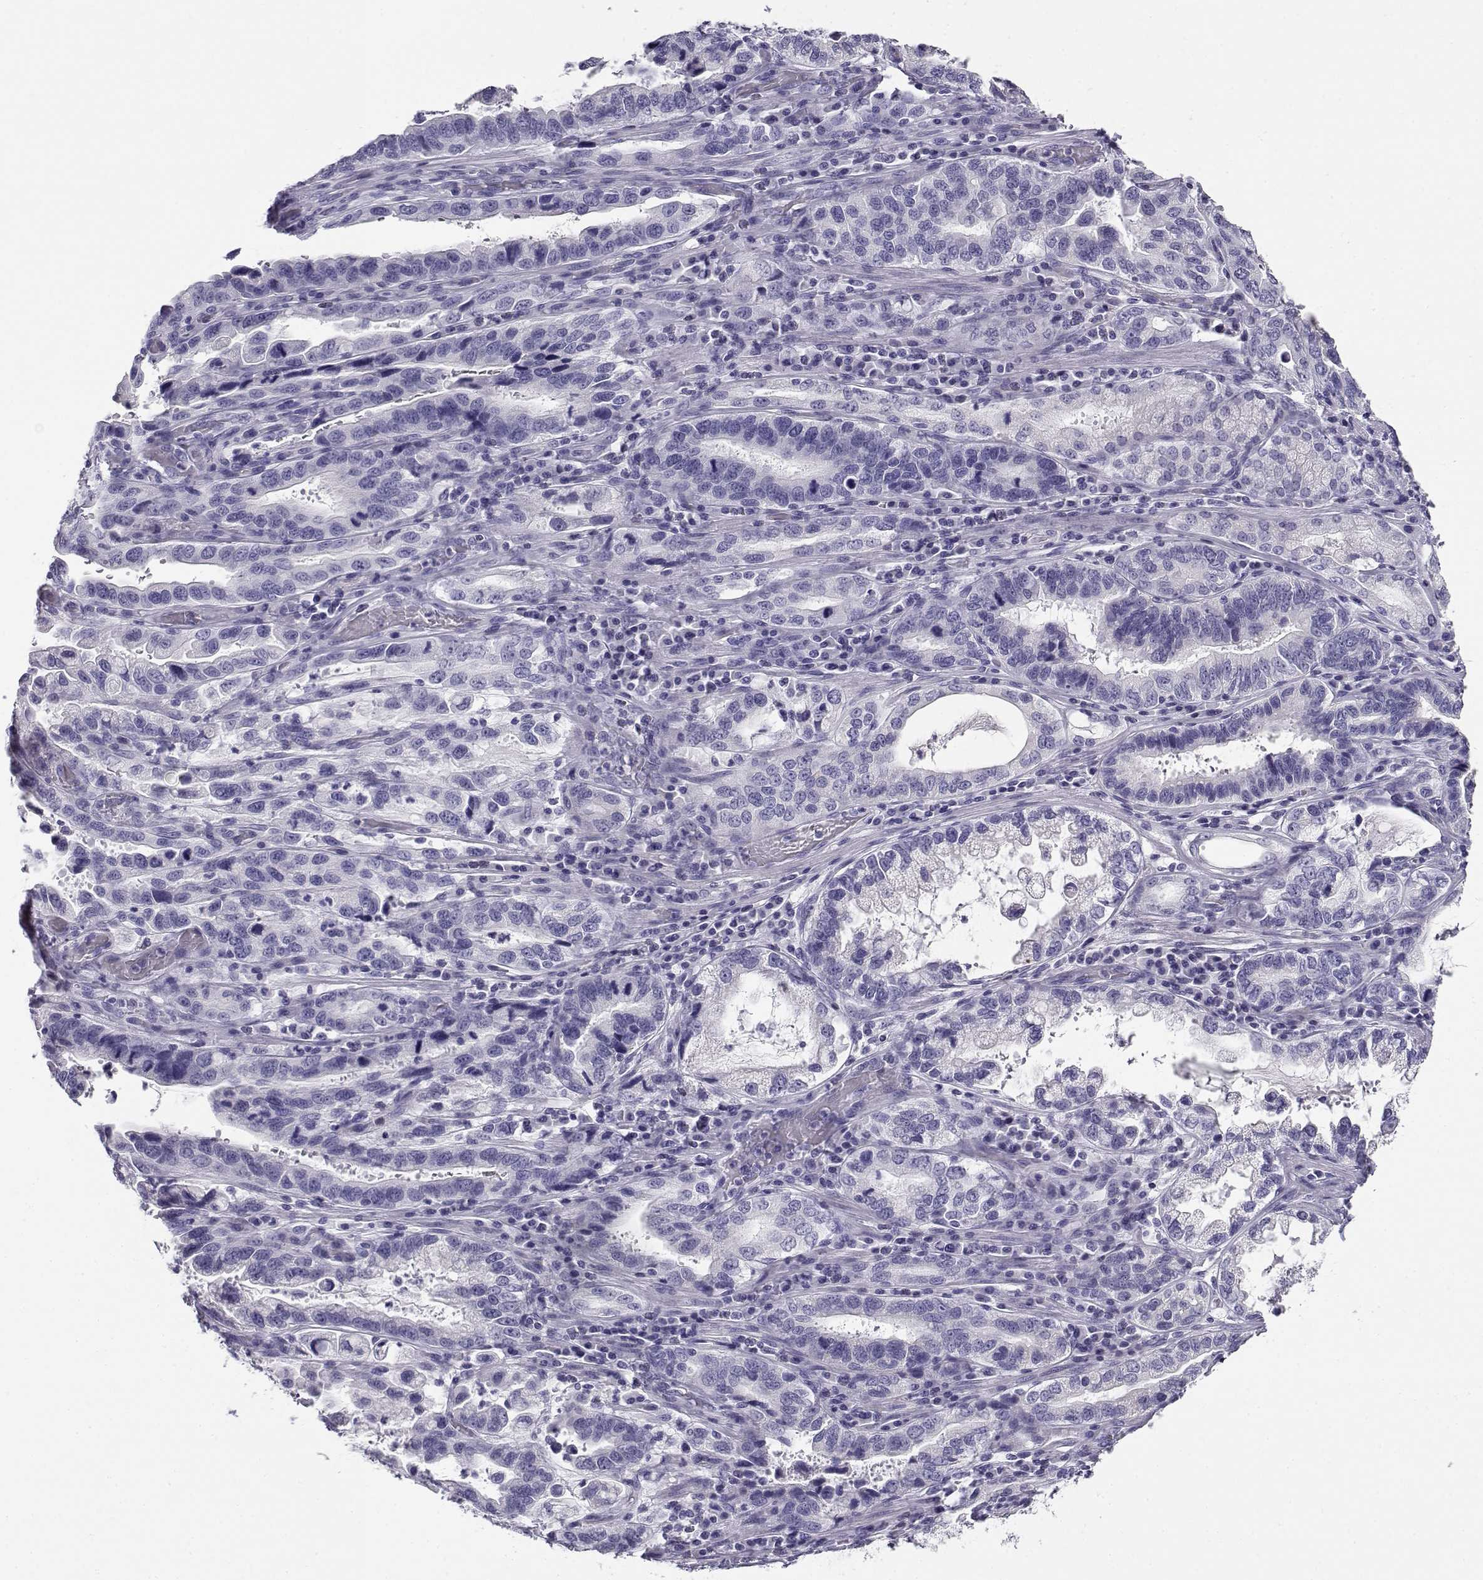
{"staining": {"intensity": "negative", "quantity": "none", "location": "none"}, "tissue": "stomach cancer", "cell_type": "Tumor cells", "image_type": "cancer", "snomed": [{"axis": "morphology", "description": "Adenocarcinoma, NOS"}, {"axis": "topography", "description": "Stomach, lower"}], "caption": "Human stomach cancer stained for a protein using IHC reveals no positivity in tumor cells.", "gene": "CABS1", "patient": {"sex": "female", "age": 76}}